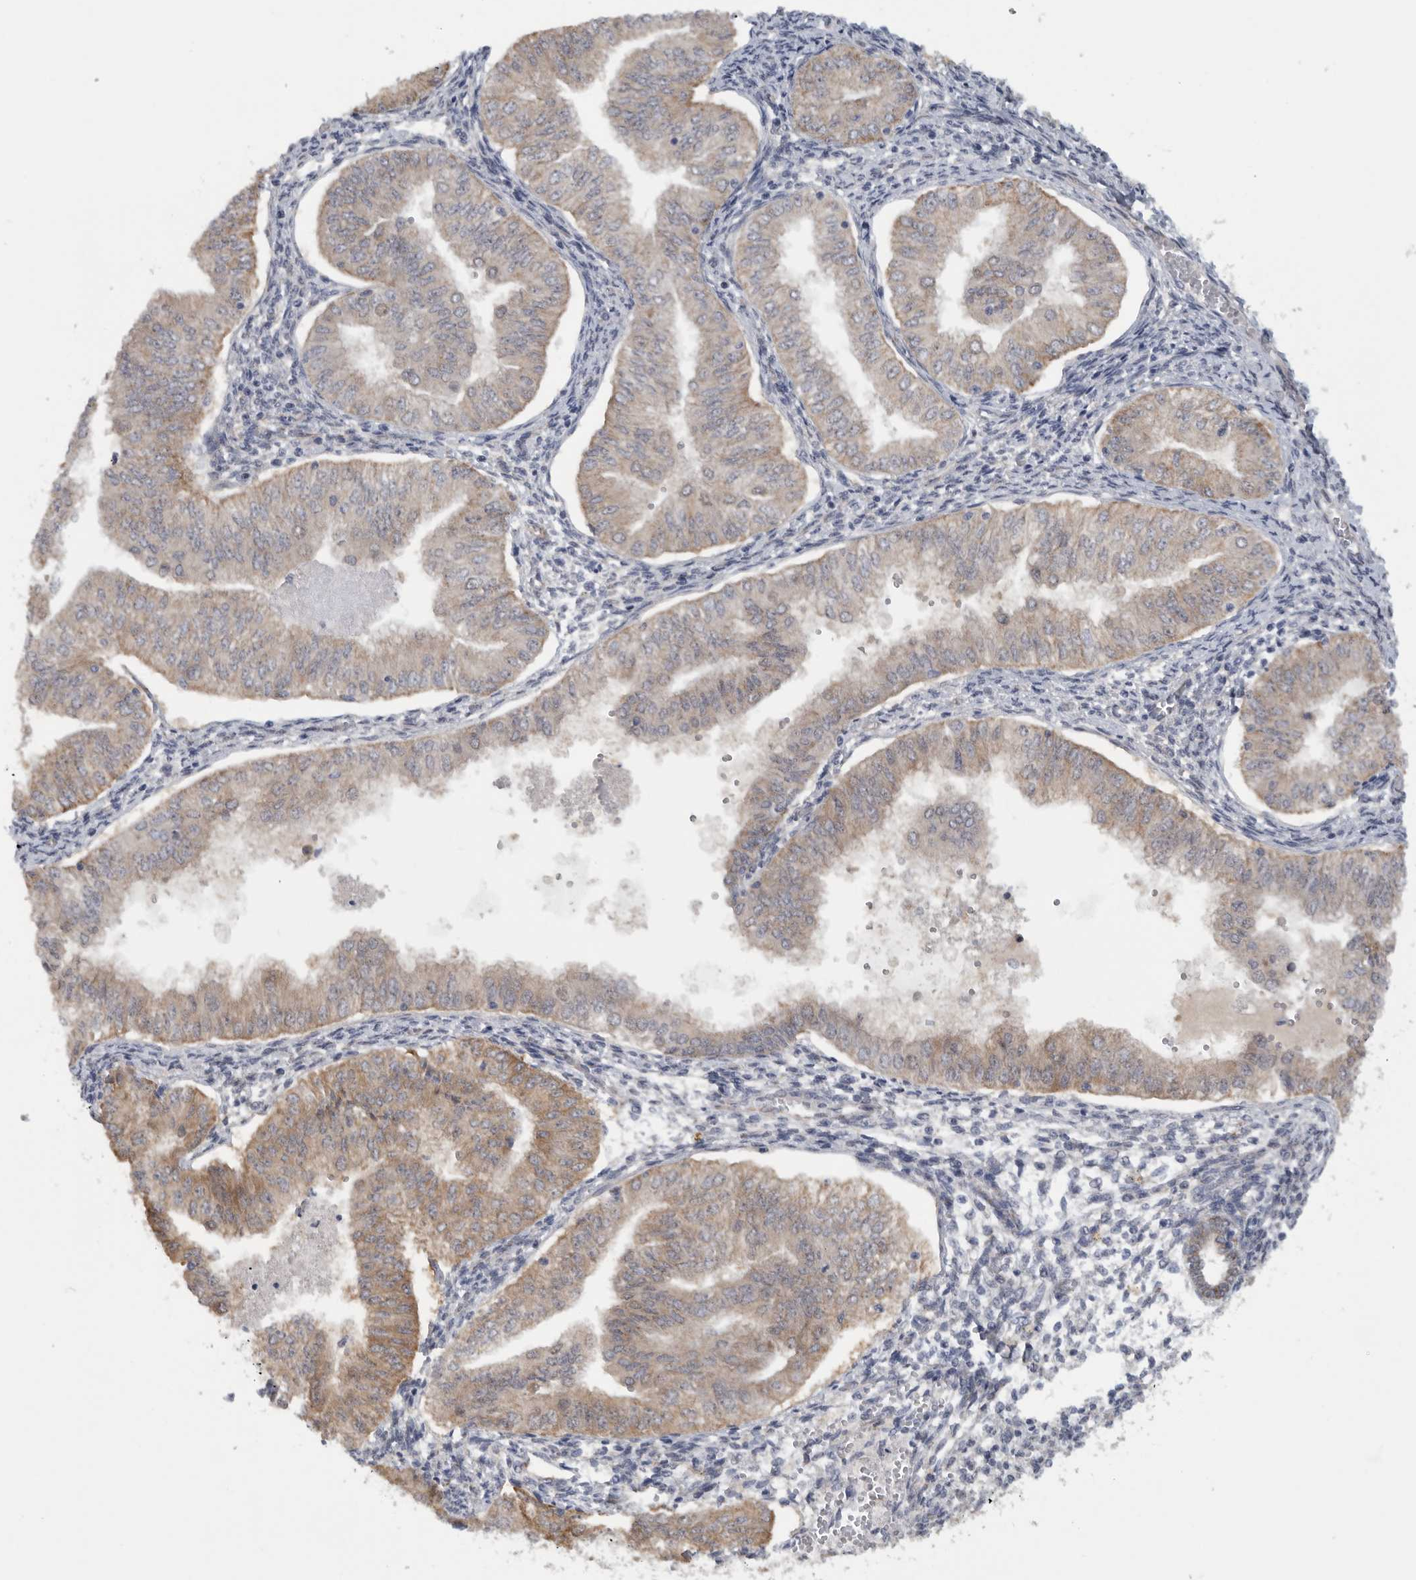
{"staining": {"intensity": "weak", "quantity": ">75%", "location": "cytoplasmic/membranous"}, "tissue": "endometrial cancer", "cell_type": "Tumor cells", "image_type": "cancer", "snomed": [{"axis": "morphology", "description": "Normal tissue, NOS"}, {"axis": "morphology", "description": "Adenocarcinoma, NOS"}, {"axis": "topography", "description": "Endometrium"}], "caption": "Adenocarcinoma (endometrial) stained with immunohistochemistry (IHC) reveals weak cytoplasmic/membranous expression in approximately >75% of tumor cells.", "gene": "DYRK2", "patient": {"sex": "female", "age": 53}}